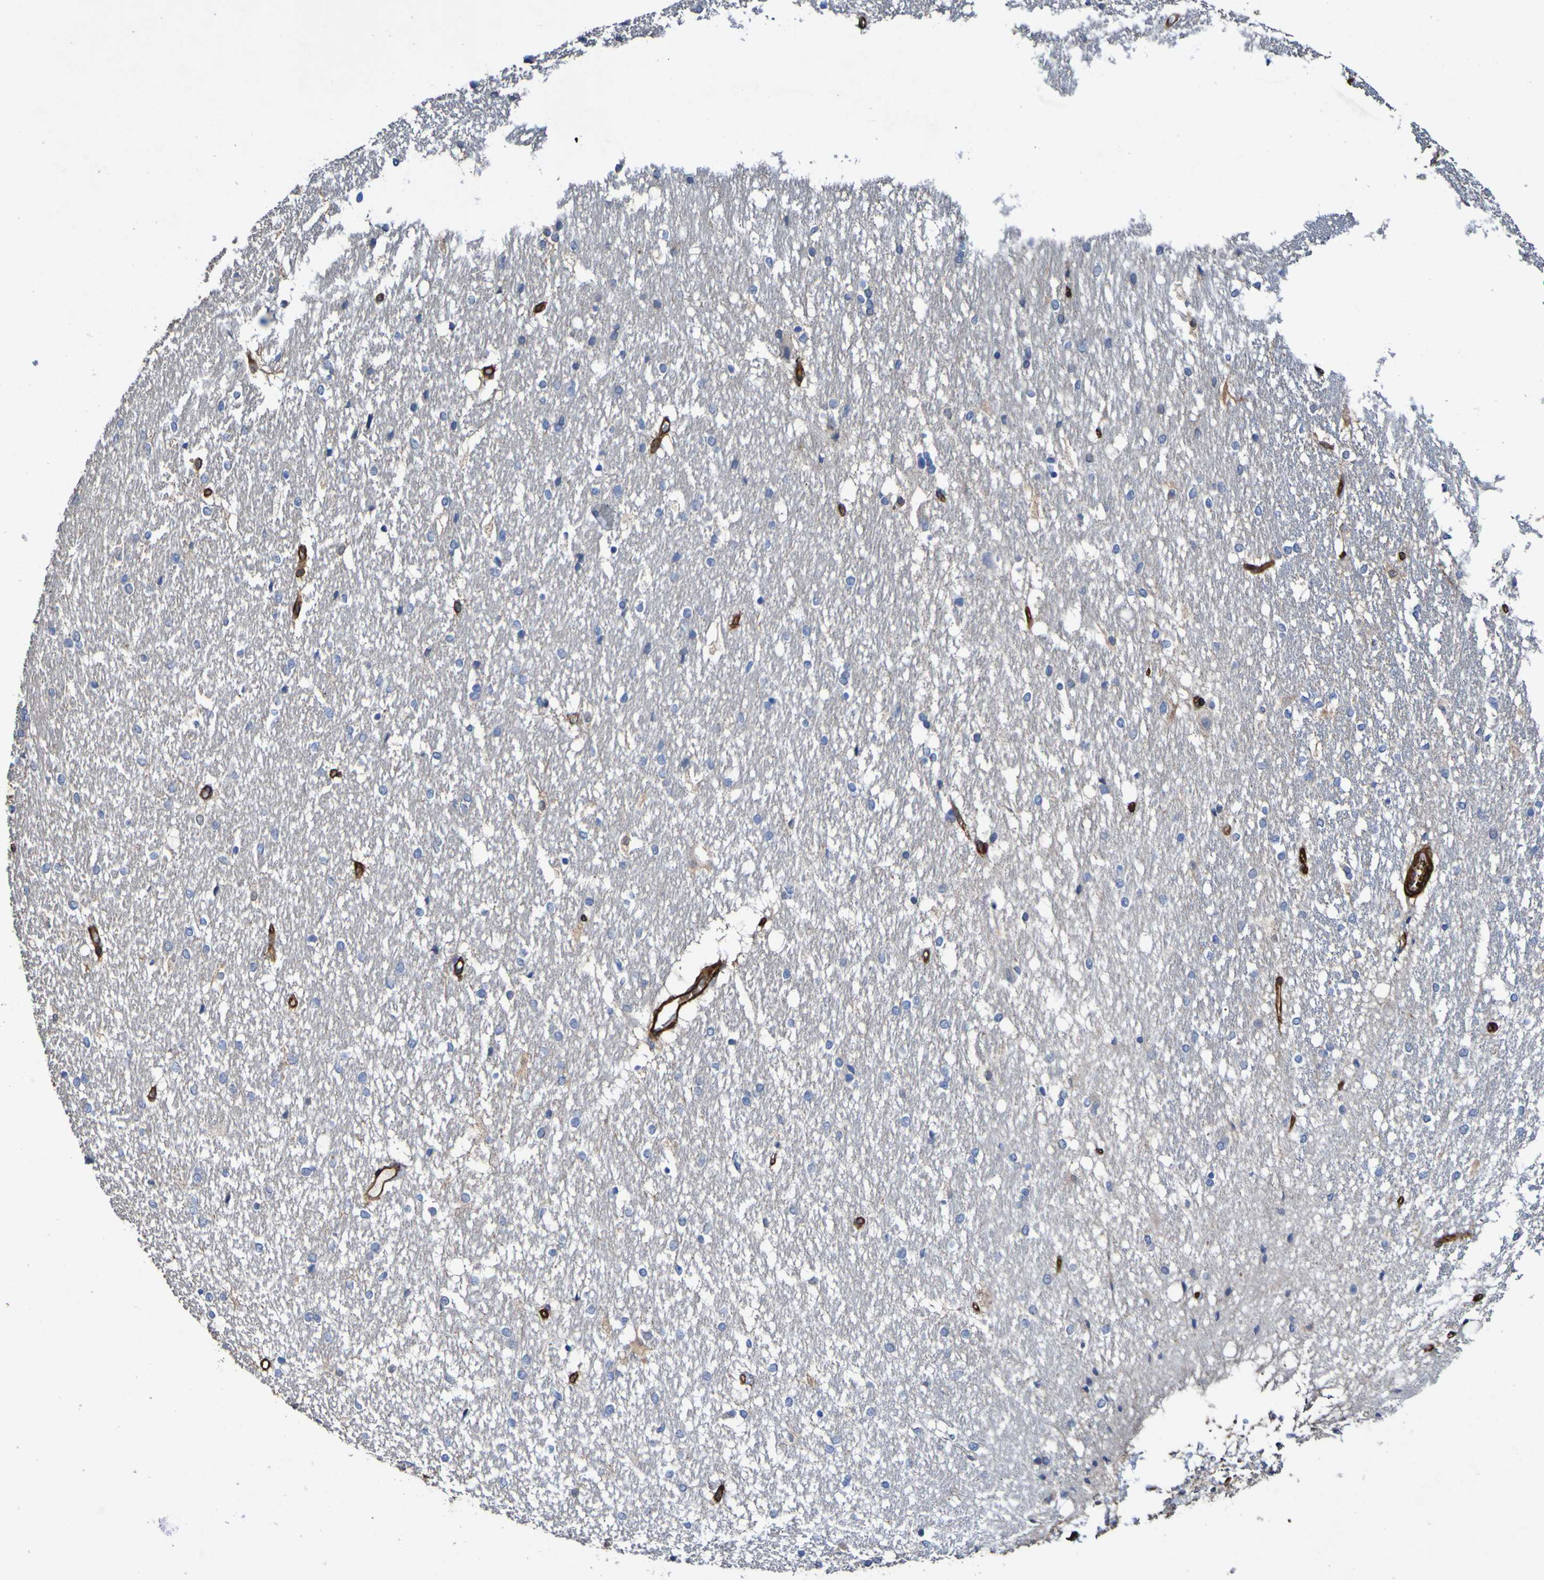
{"staining": {"intensity": "negative", "quantity": "none", "location": "none"}, "tissue": "hippocampus", "cell_type": "Glial cells", "image_type": "normal", "snomed": [{"axis": "morphology", "description": "Normal tissue, NOS"}, {"axis": "topography", "description": "Hippocampus"}], "caption": "This is a photomicrograph of immunohistochemistry (IHC) staining of normal hippocampus, which shows no expression in glial cells. (DAB (3,3'-diaminobenzidine) immunohistochemistry visualized using brightfield microscopy, high magnification).", "gene": "ELMOD3", "patient": {"sex": "female", "age": 19}}